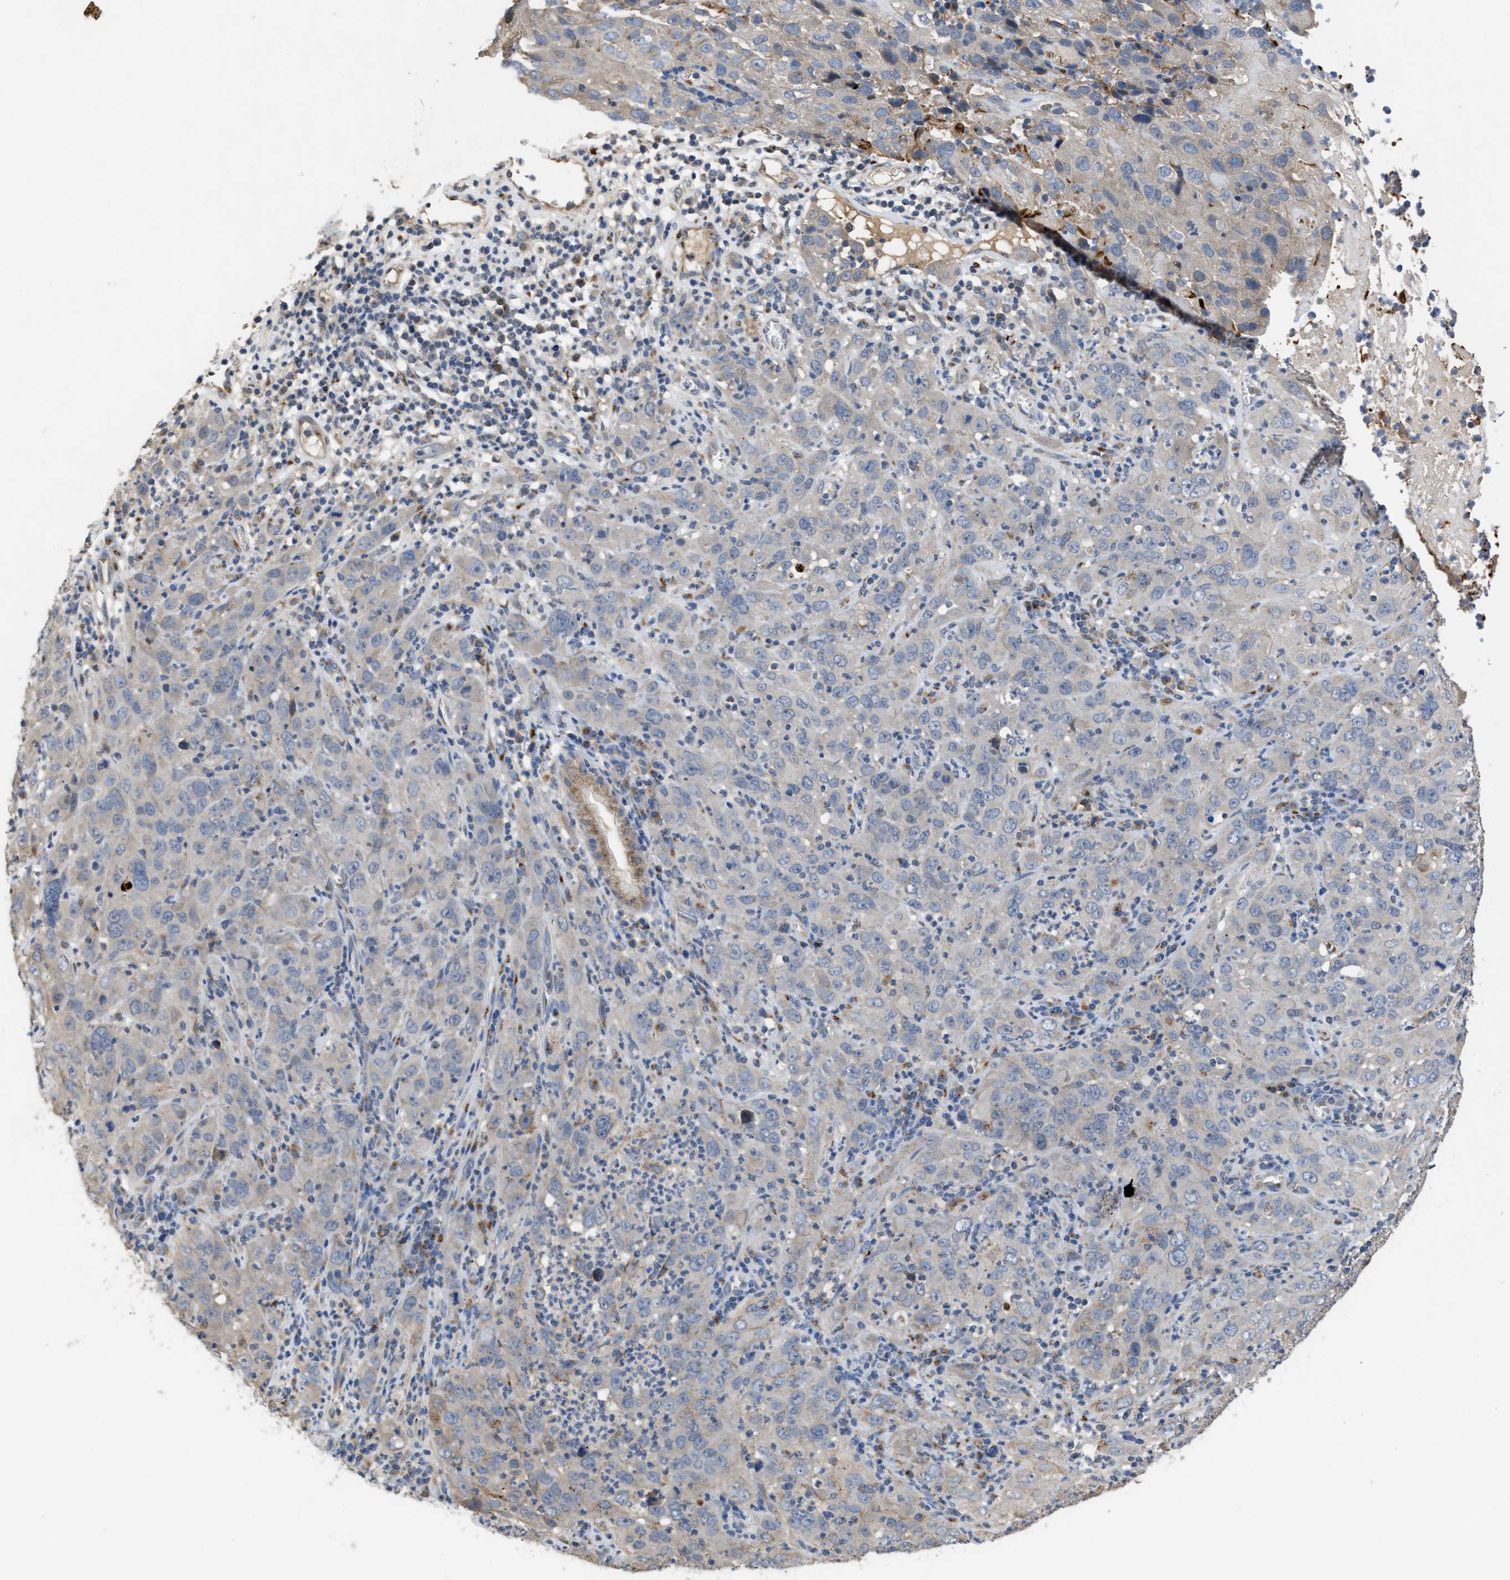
{"staining": {"intensity": "weak", "quantity": "<25%", "location": "cytoplasmic/membranous"}, "tissue": "cervical cancer", "cell_type": "Tumor cells", "image_type": "cancer", "snomed": [{"axis": "morphology", "description": "Squamous cell carcinoma, NOS"}, {"axis": "topography", "description": "Cervix"}], "caption": "Photomicrograph shows no protein expression in tumor cells of cervical cancer tissue. (Brightfield microscopy of DAB immunohistochemistry at high magnification).", "gene": "SIK2", "patient": {"sex": "female", "age": 32}}